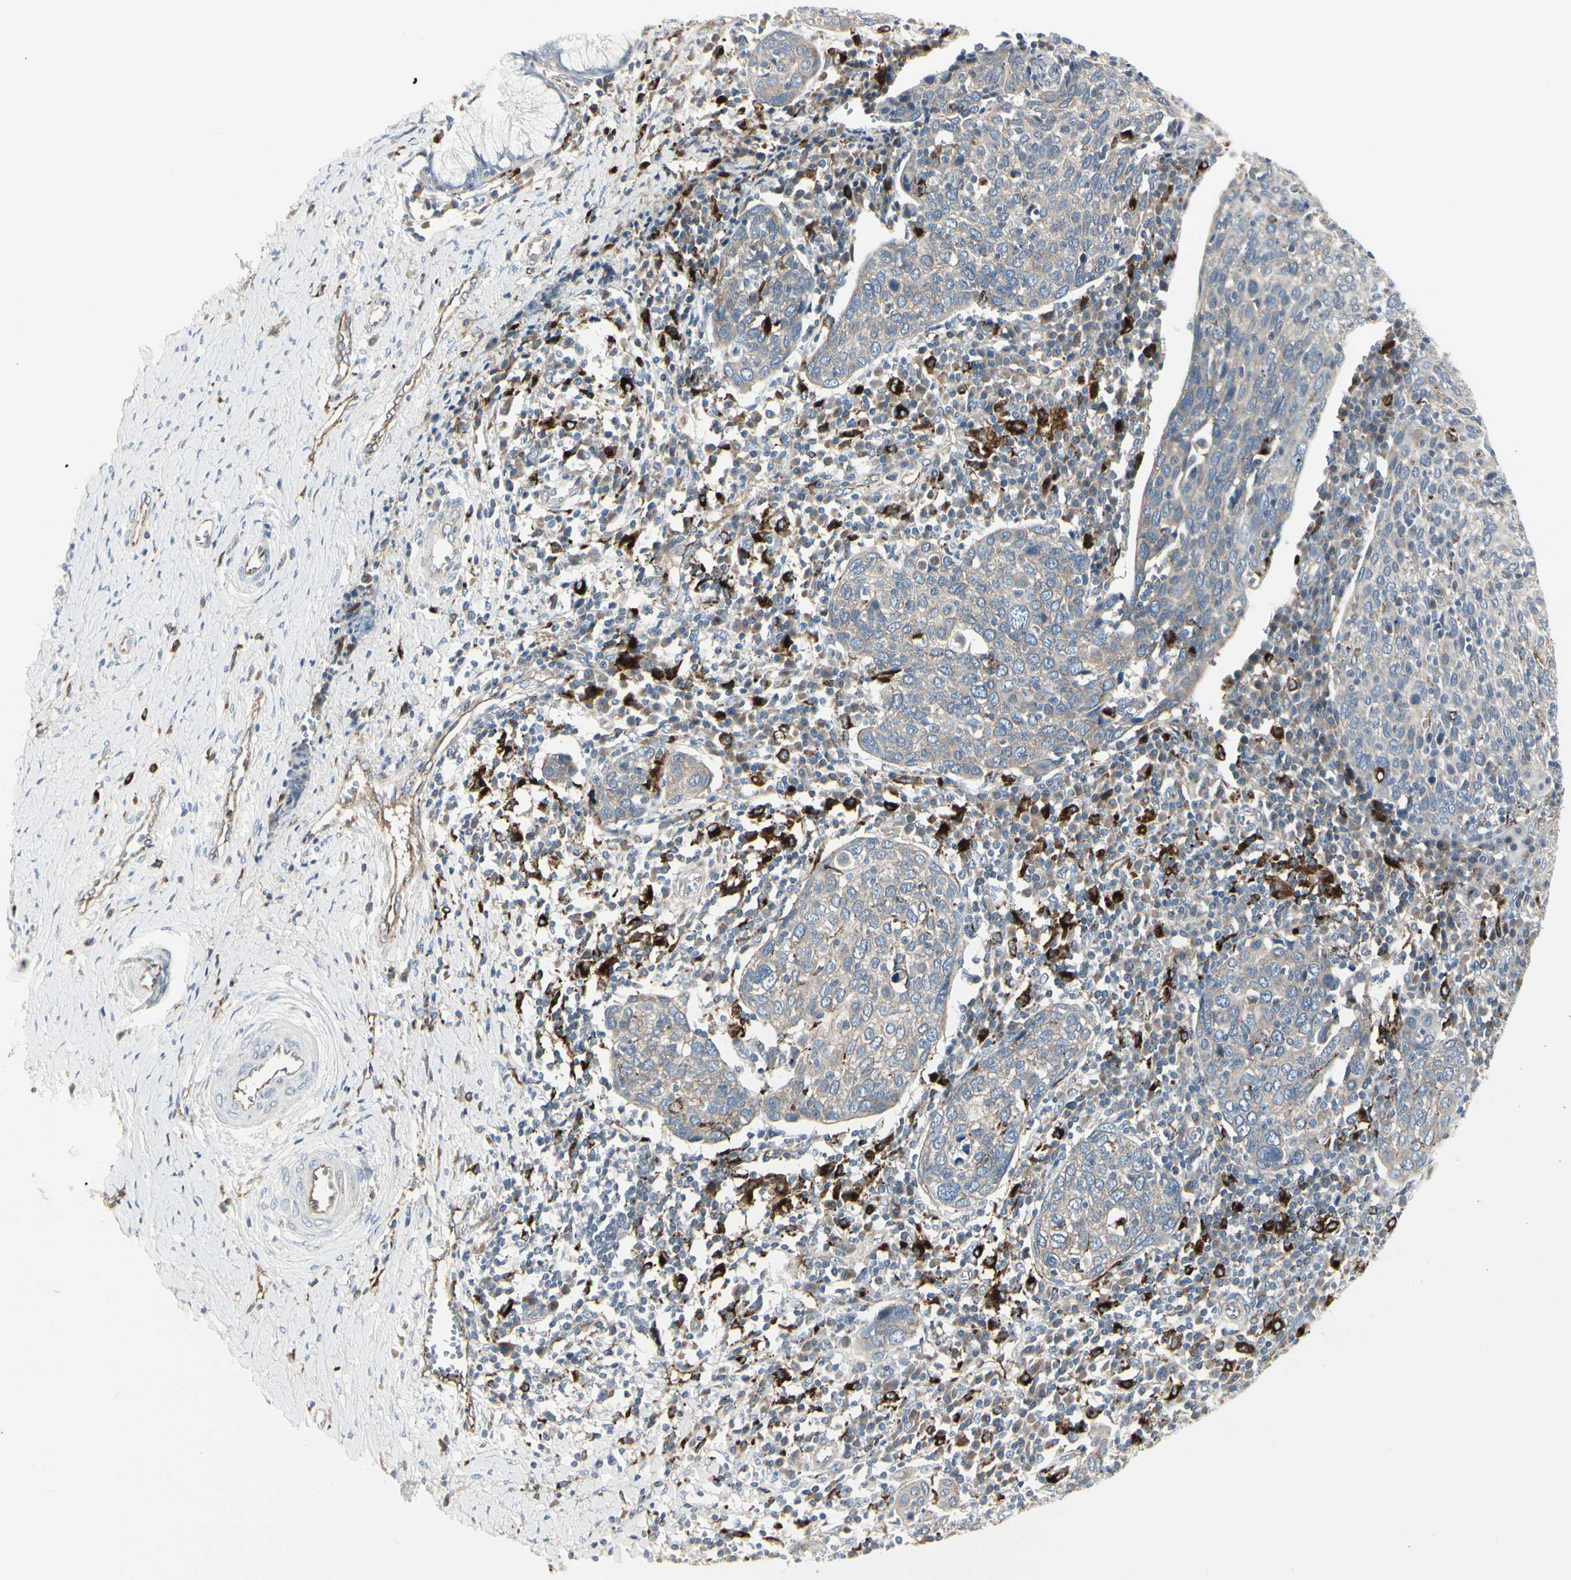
{"staining": {"intensity": "weak", "quantity": "<25%", "location": "cytoplasmic/membranous"}, "tissue": "cervical cancer", "cell_type": "Tumor cells", "image_type": "cancer", "snomed": [{"axis": "morphology", "description": "Squamous cell carcinoma, NOS"}, {"axis": "topography", "description": "Cervix"}], "caption": "The micrograph reveals no significant positivity in tumor cells of cervical cancer (squamous cell carcinoma). Brightfield microscopy of immunohistochemistry (IHC) stained with DAB (brown) and hematoxylin (blue), captured at high magnification.", "gene": "ATP6V1B2", "patient": {"sex": "female", "age": 40}}